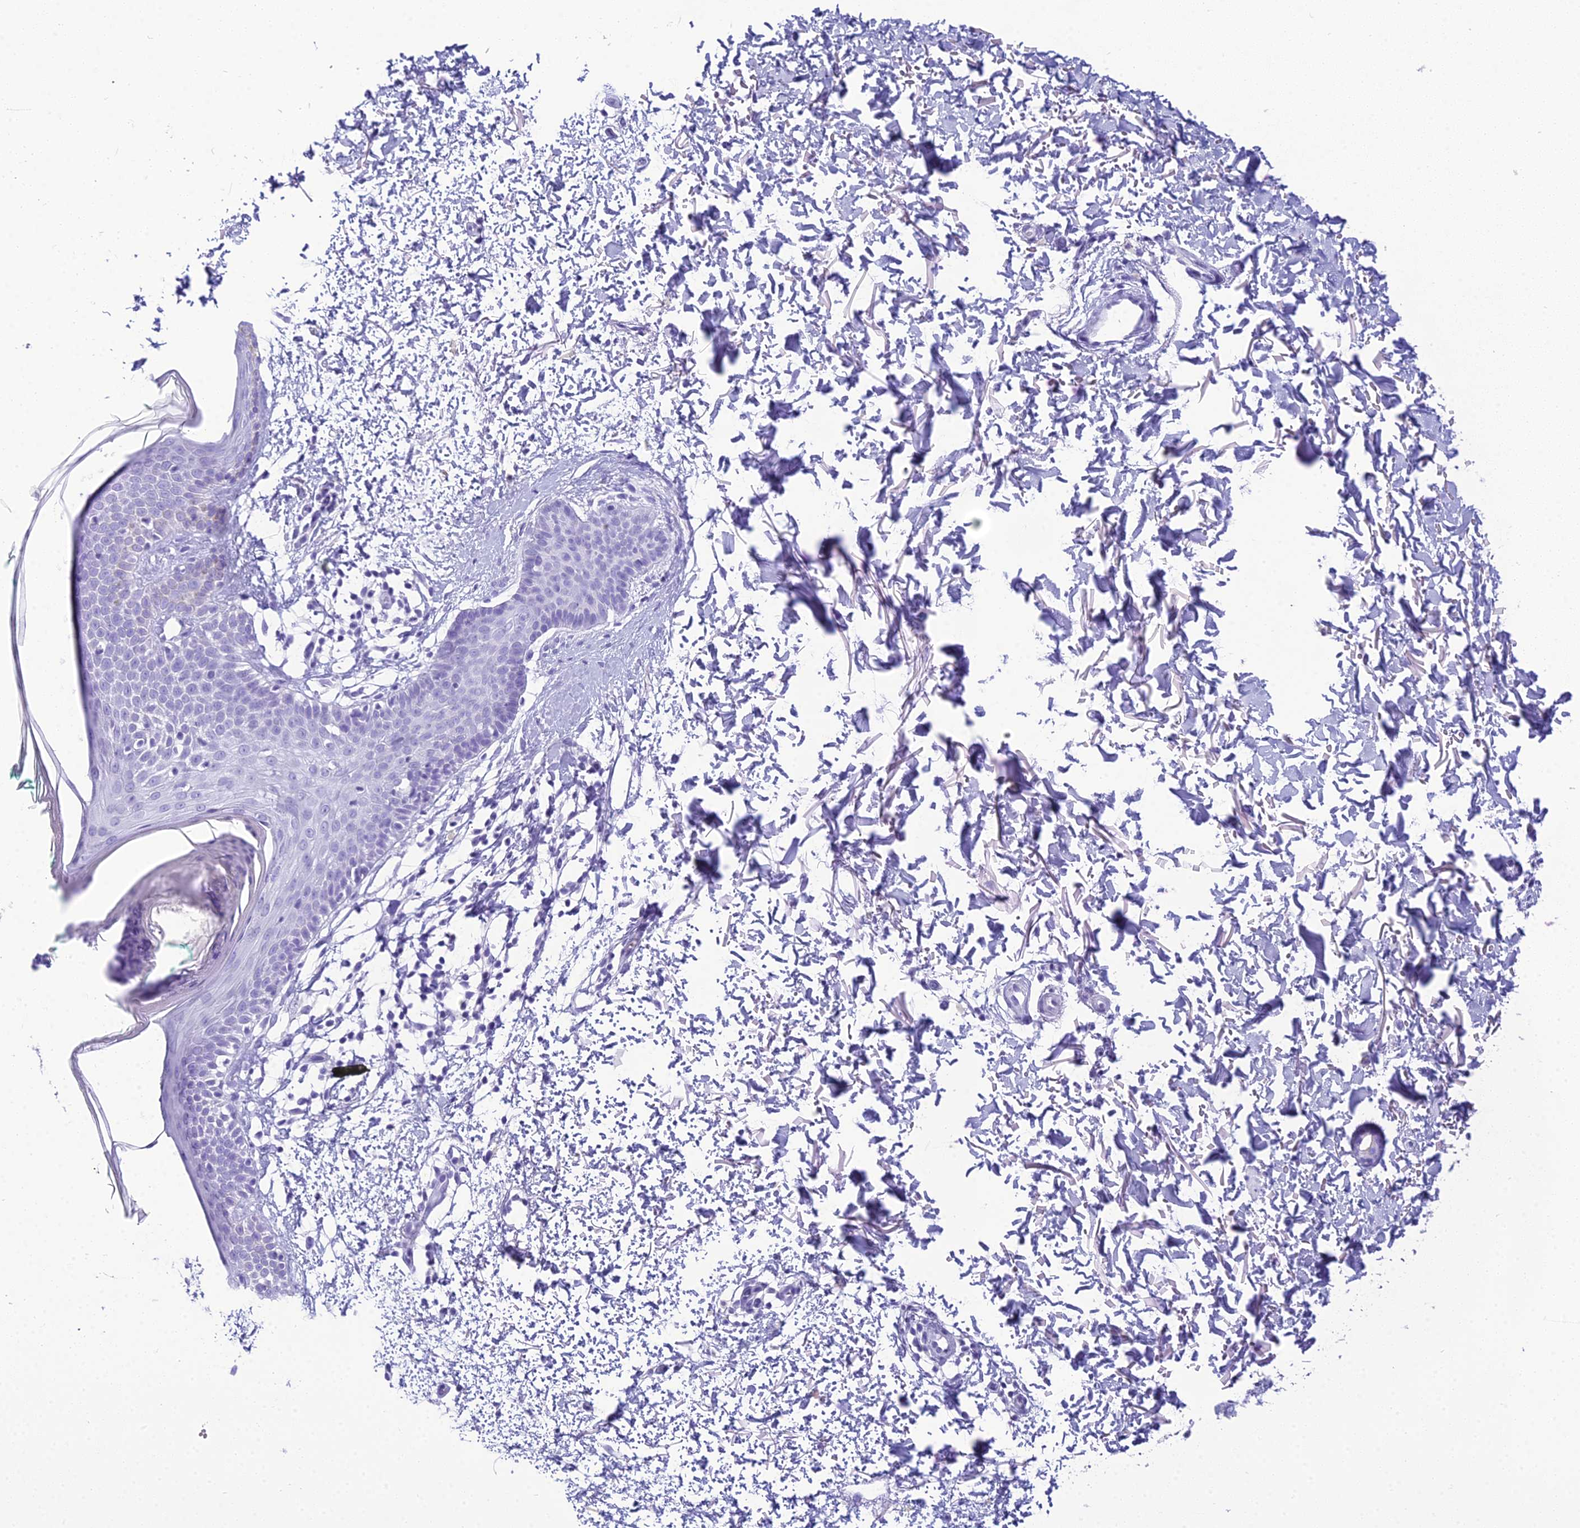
{"staining": {"intensity": "negative", "quantity": "none", "location": "none"}, "tissue": "skin", "cell_type": "Fibroblasts", "image_type": "normal", "snomed": [{"axis": "morphology", "description": "Normal tissue, NOS"}, {"axis": "topography", "description": "Skin"}], "caption": "A high-resolution histopathology image shows IHC staining of normal skin, which exhibits no significant positivity in fibroblasts. (DAB IHC visualized using brightfield microscopy, high magnification).", "gene": "ZNF442", "patient": {"sex": "male", "age": 66}}